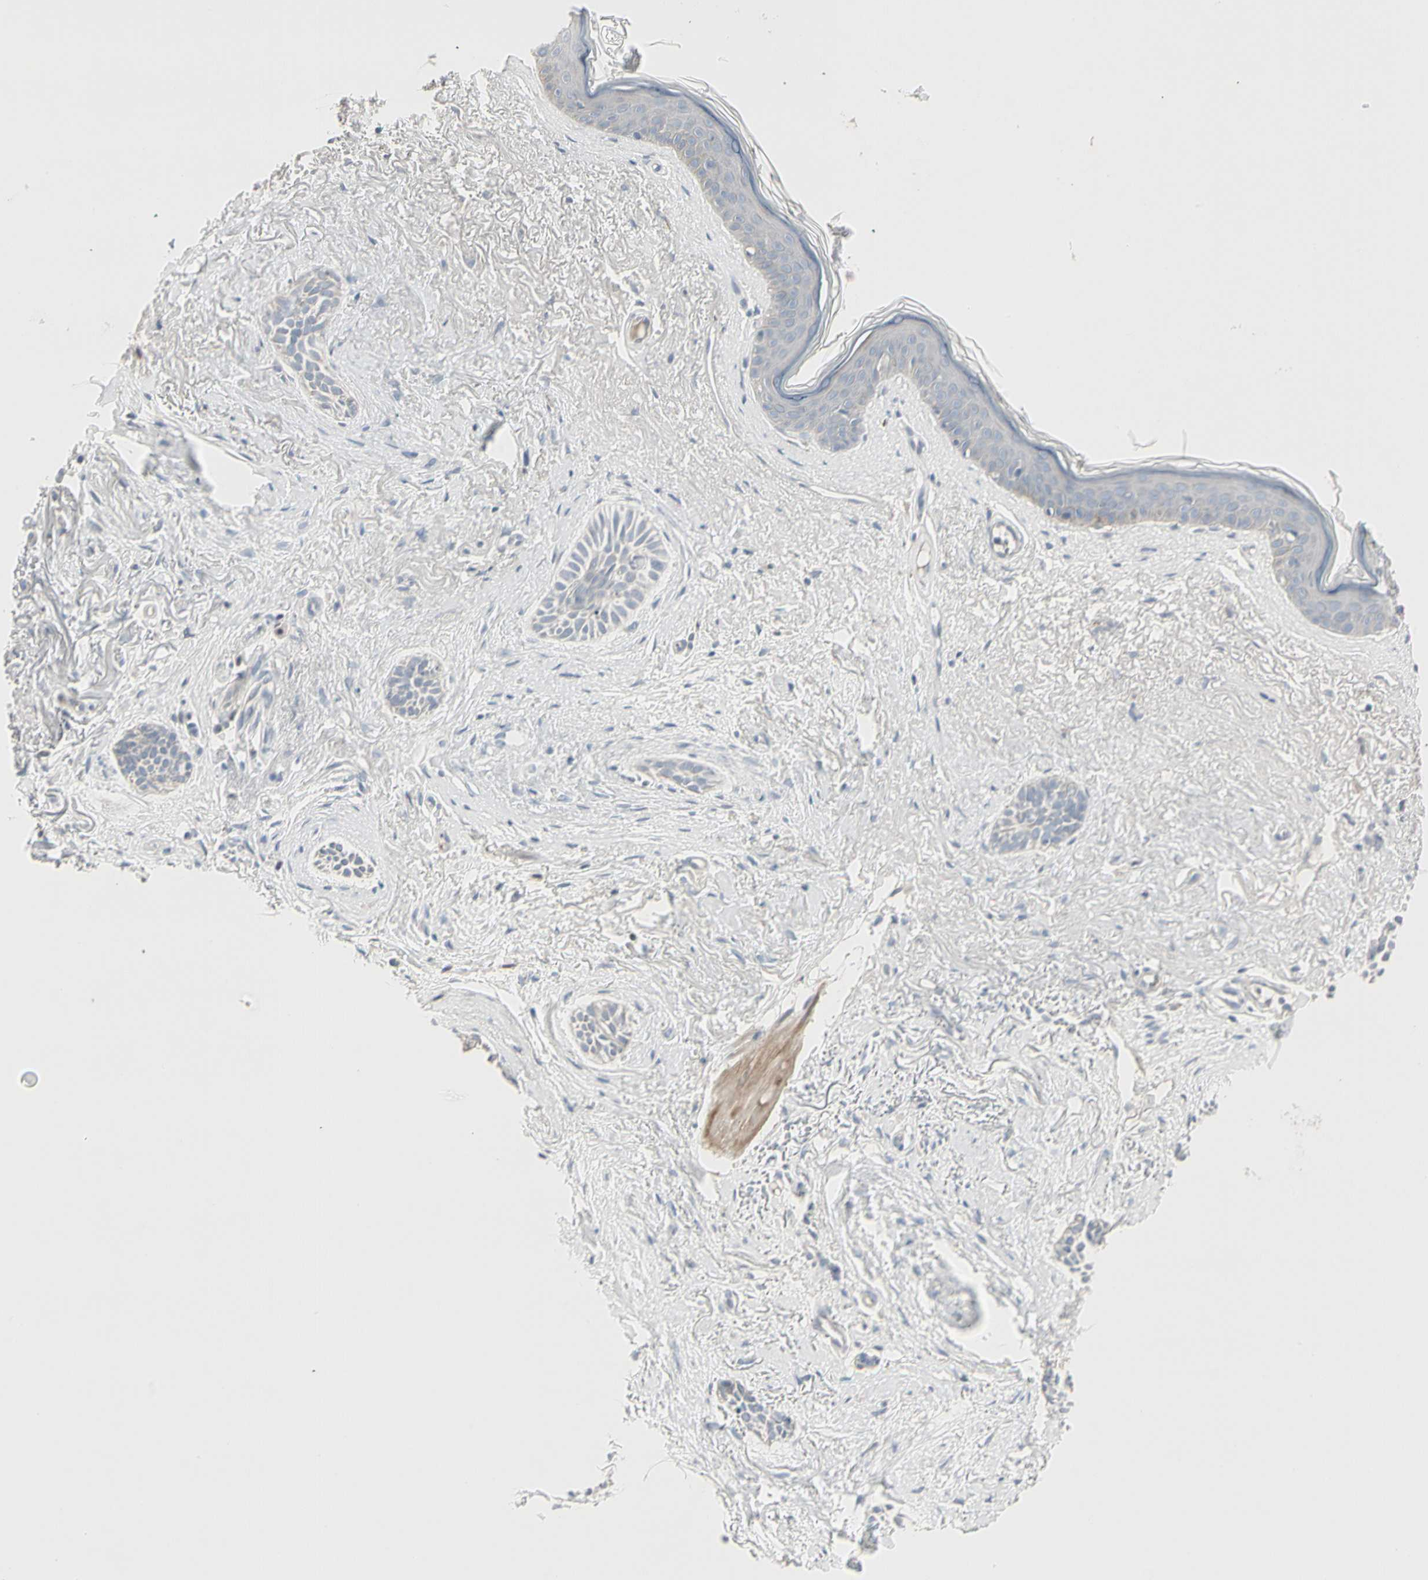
{"staining": {"intensity": "negative", "quantity": "none", "location": "none"}, "tissue": "skin cancer", "cell_type": "Tumor cells", "image_type": "cancer", "snomed": [{"axis": "morphology", "description": "Normal tissue, NOS"}, {"axis": "morphology", "description": "Basal cell carcinoma"}, {"axis": "topography", "description": "Skin"}], "caption": "IHC histopathology image of skin basal cell carcinoma stained for a protein (brown), which displays no expression in tumor cells. (DAB immunohistochemistry visualized using brightfield microscopy, high magnification).", "gene": "DMPK", "patient": {"sex": "female", "age": 84}}